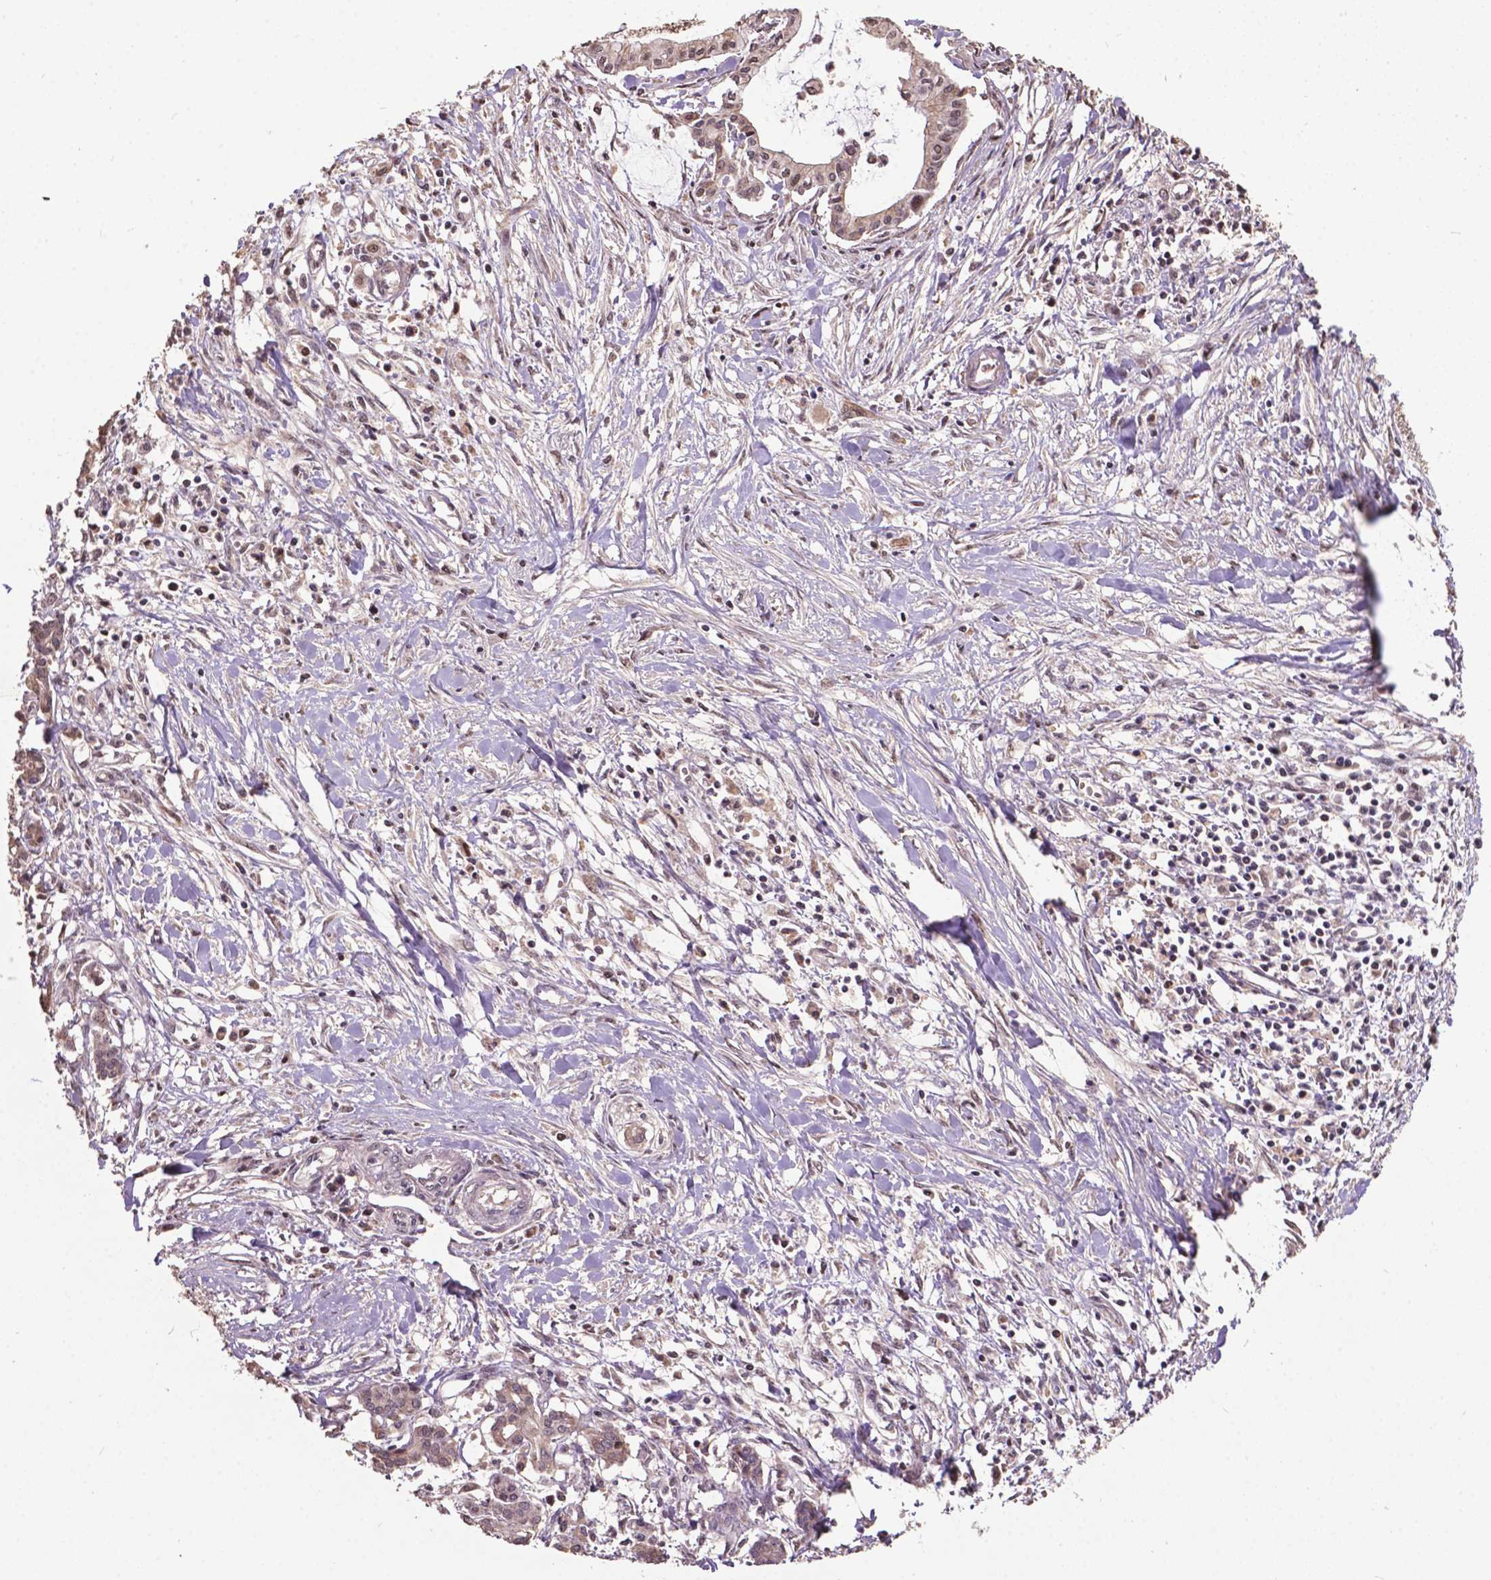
{"staining": {"intensity": "negative", "quantity": "none", "location": "none"}, "tissue": "pancreatic cancer", "cell_type": "Tumor cells", "image_type": "cancer", "snomed": [{"axis": "morphology", "description": "Adenocarcinoma, NOS"}, {"axis": "topography", "description": "Pancreas"}], "caption": "Protein analysis of pancreatic cancer (adenocarcinoma) shows no significant positivity in tumor cells.", "gene": "GLRA2", "patient": {"sex": "male", "age": 48}}